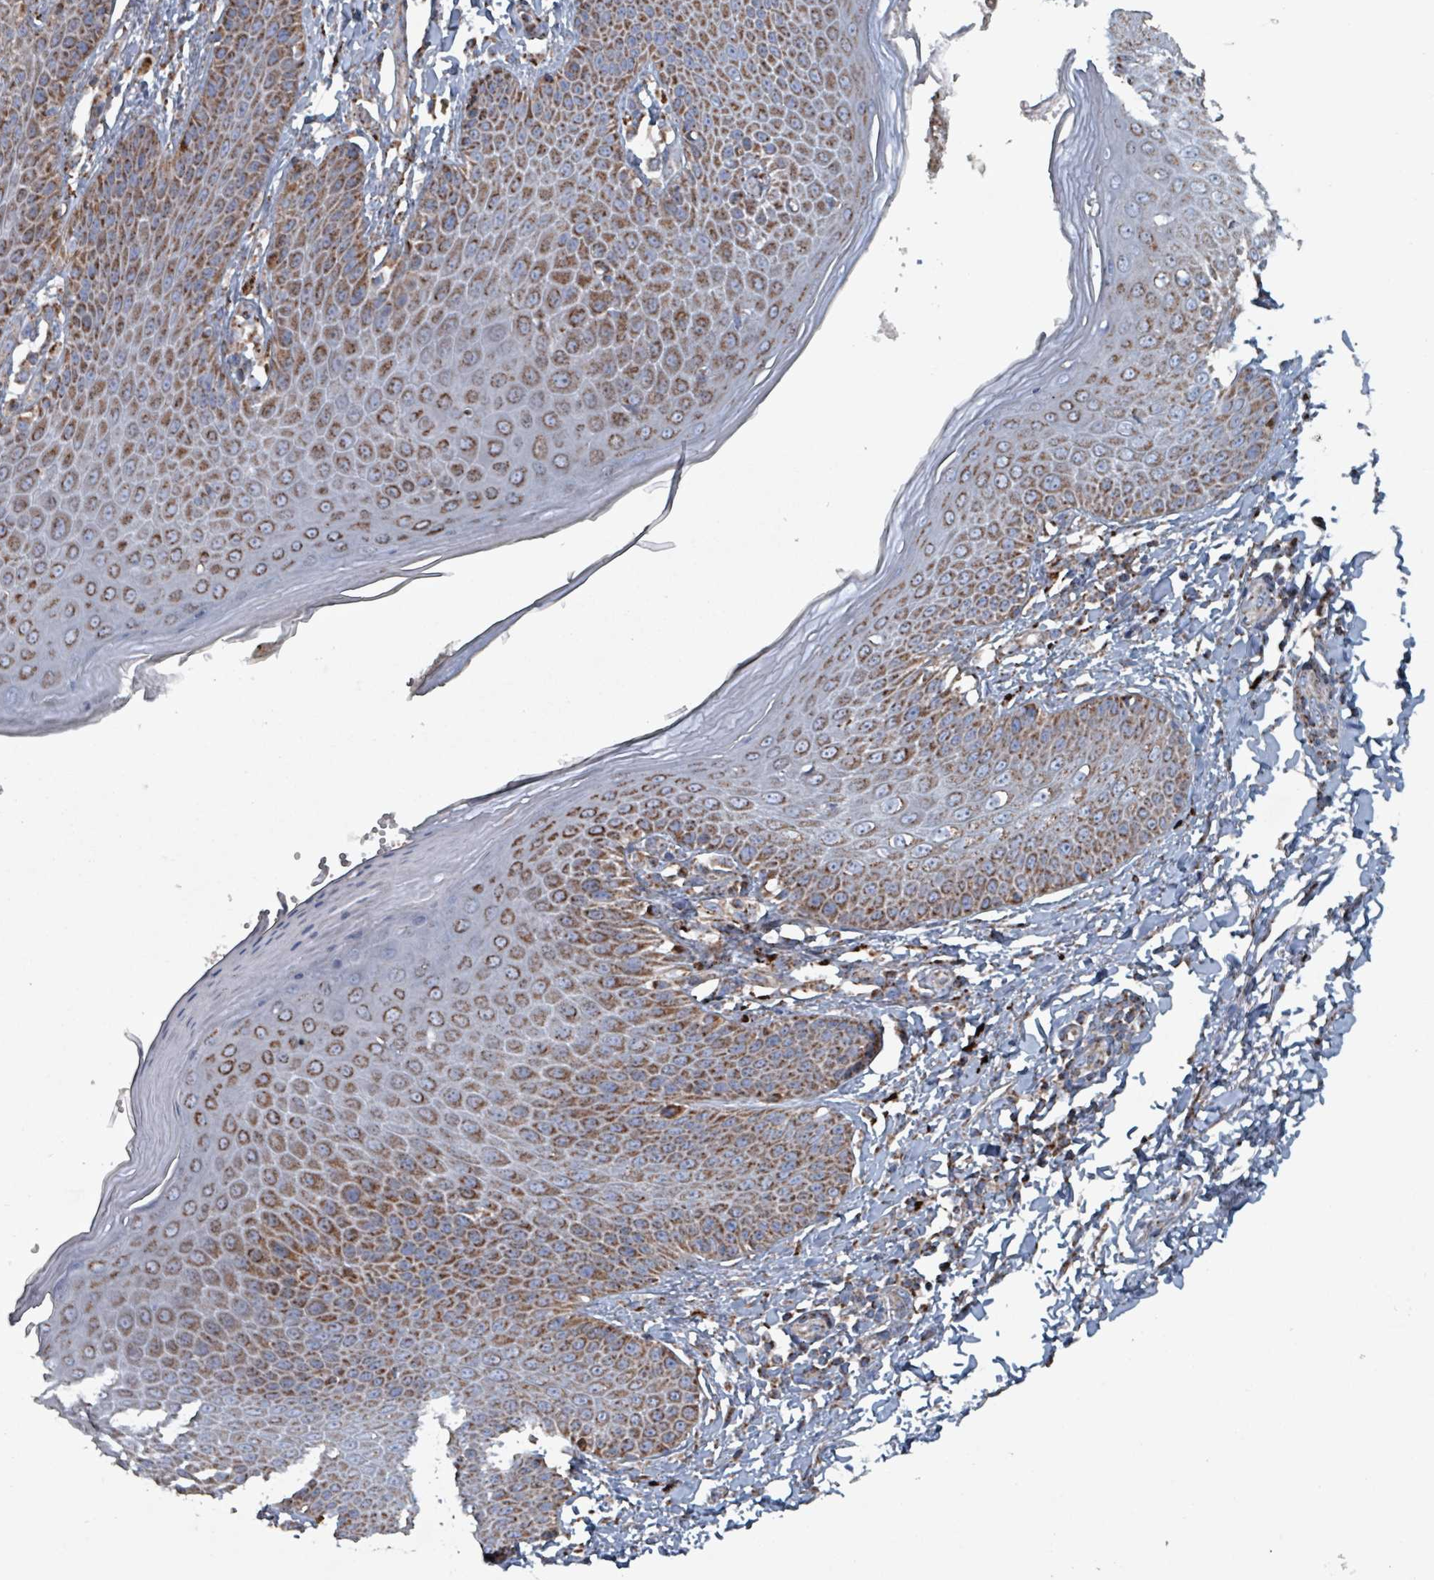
{"staining": {"intensity": "moderate", "quantity": ">75%", "location": "cytoplasmic/membranous"}, "tissue": "skin", "cell_type": "Epidermal cells", "image_type": "normal", "snomed": [{"axis": "morphology", "description": "Normal tissue, NOS"}, {"axis": "topography", "description": "Peripheral nerve tissue"}], "caption": "Protein expression by immunohistochemistry reveals moderate cytoplasmic/membranous expression in approximately >75% of epidermal cells in benign skin.", "gene": "ABHD18", "patient": {"sex": "male", "age": 51}}